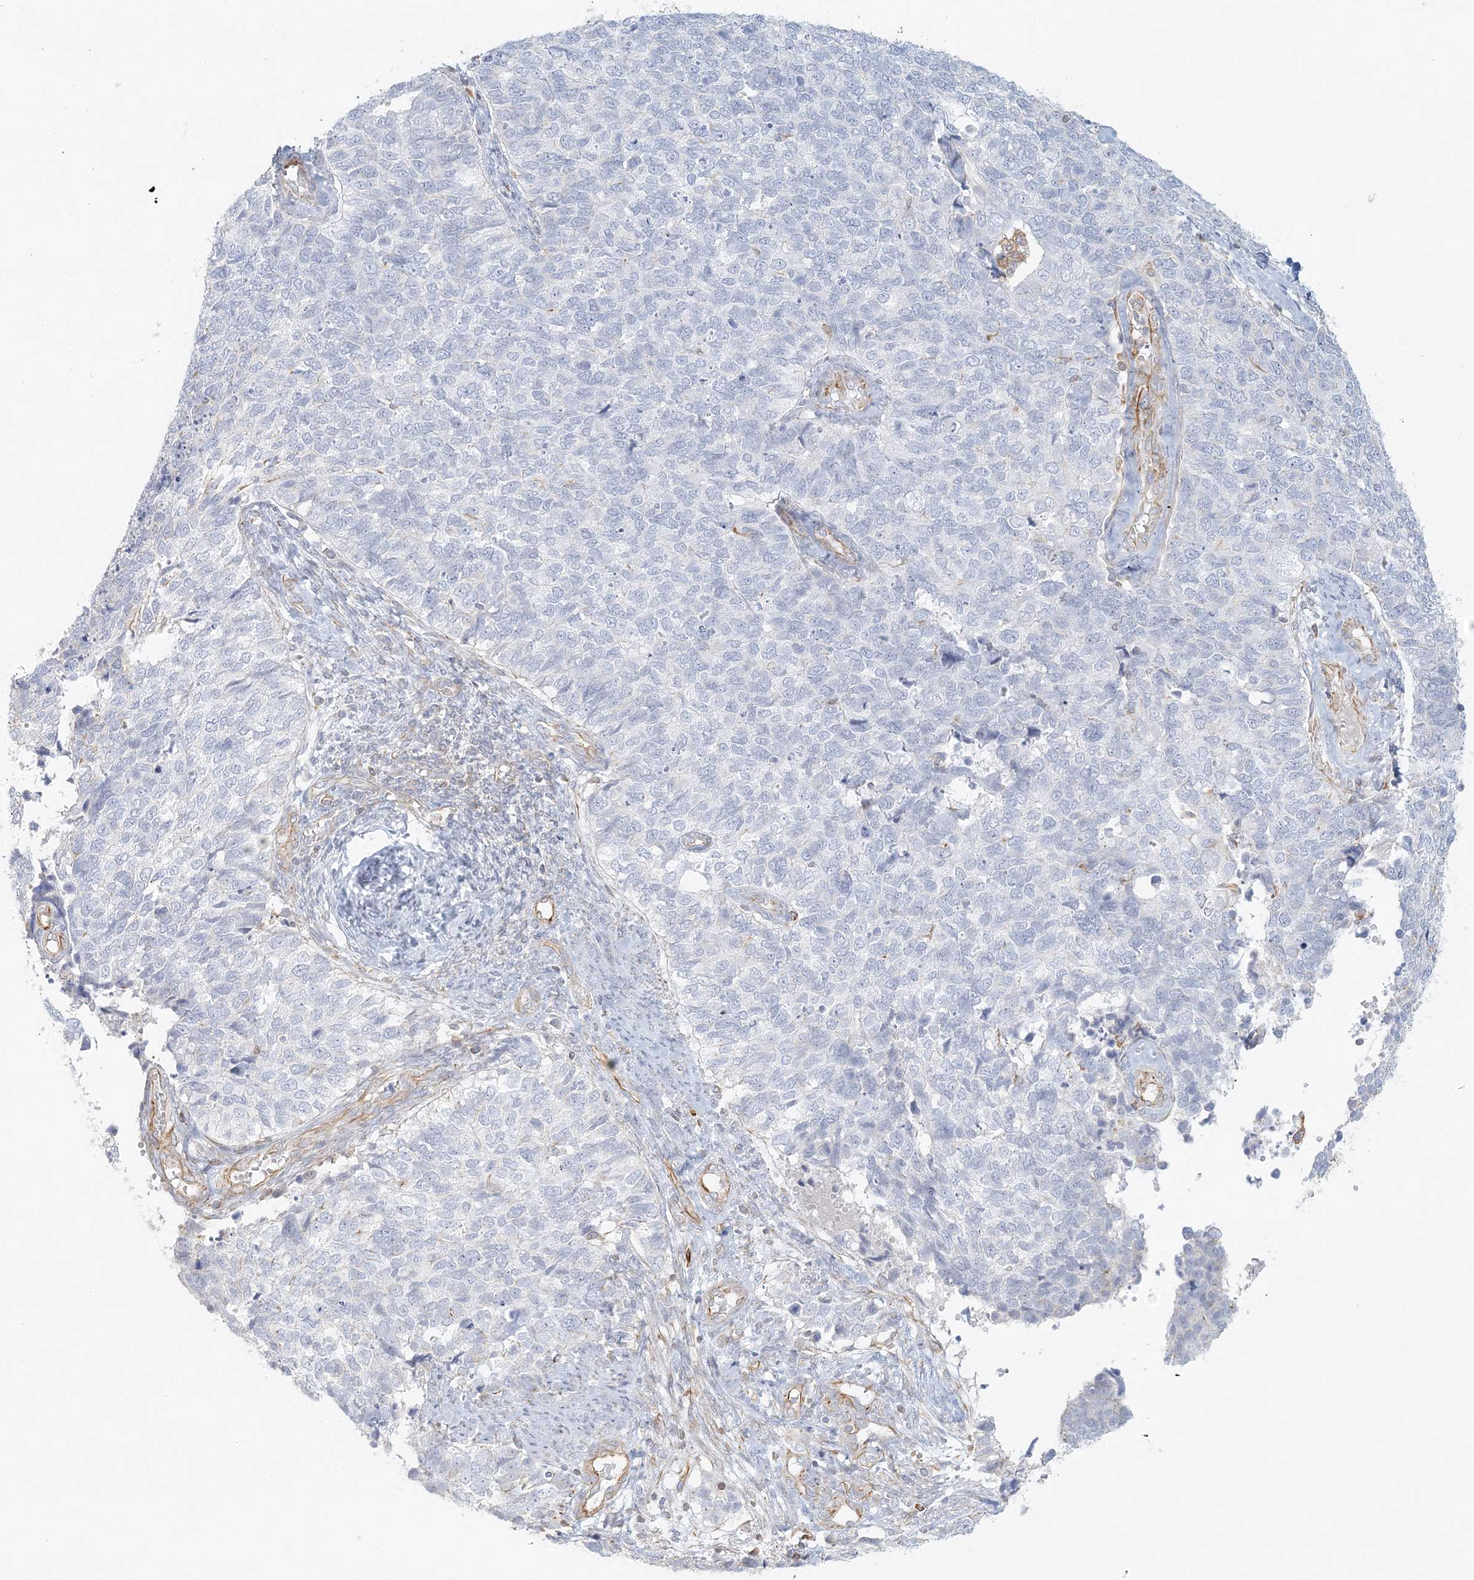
{"staining": {"intensity": "negative", "quantity": "none", "location": "none"}, "tissue": "cervical cancer", "cell_type": "Tumor cells", "image_type": "cancer", "snomed": [{"axis": "morphology", "description": "Squamous cell carcinoma, NOS"}, {"axis": "topography", "description": "Cervix"}], "caption": "Histopathology image shows no significant protein expression in tumor cells of squamous cell carcinoma (cervical).", "gene": "DMRTB1", "patient": {"sex": "female", "age": 63}}